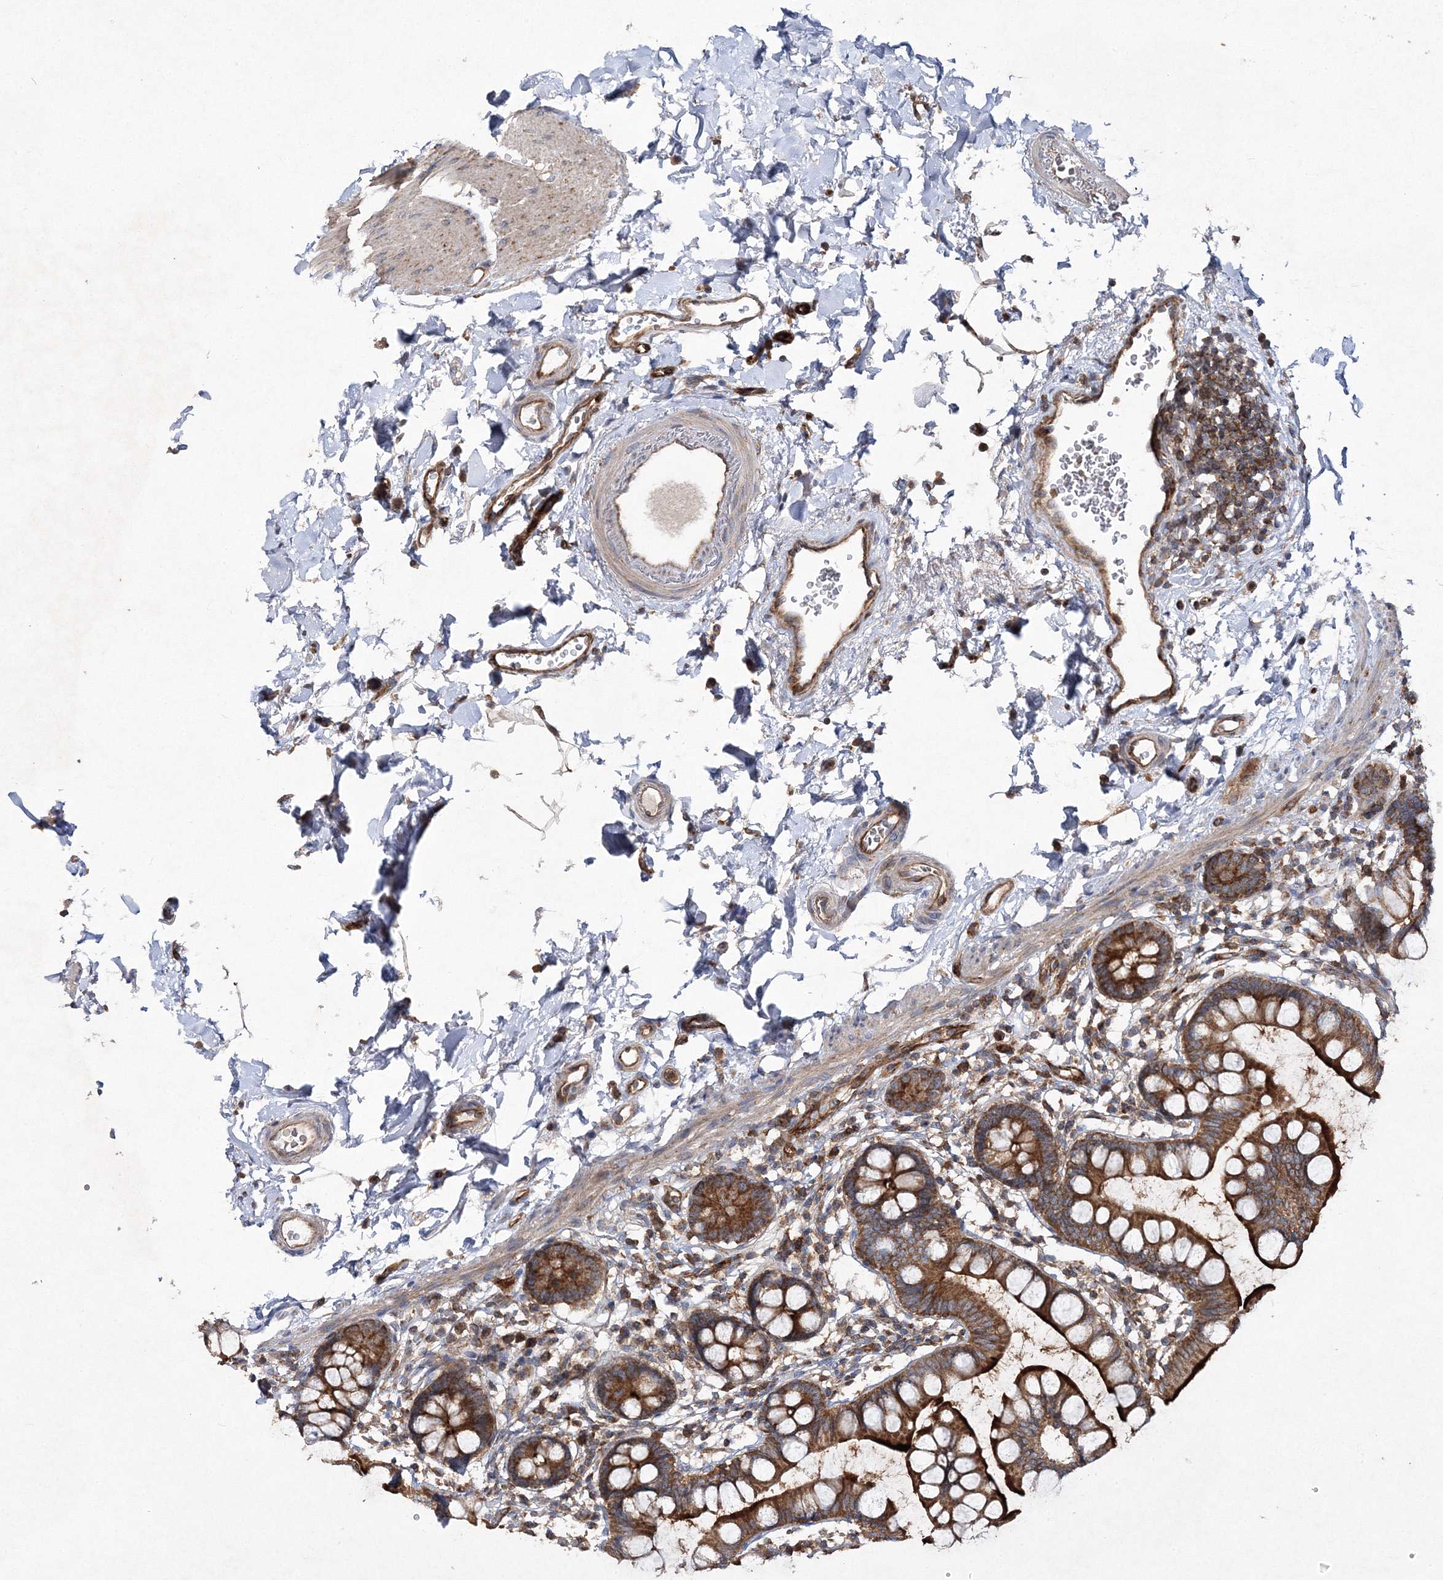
{"staining": {"intensity": "strong", "quantity": ">75%", "location": "cytoplasmic/membranous"}, "tissue": "small intestine", "cell_type": "Glandular cells", "image_type": "normal", "snomed": [{"axis": "morphology", "description": "Normal tissue, NOS"}, {"axis": "topography", "description": "Small intestine"}], "caption": "DAB immunohistochemical staining of normal small intestine exhibits strong cytoplasmic/membranous protein expression in about >75% of glandular cells. The staining is performed using DAB (3,3'-diaminobenzidine) brown chromogen to label protein expression. The nuclei are counter-stained blue using hematoxylin.", "gene": "DNAJC13", "patient": {"sex": "female", "age": 84}}